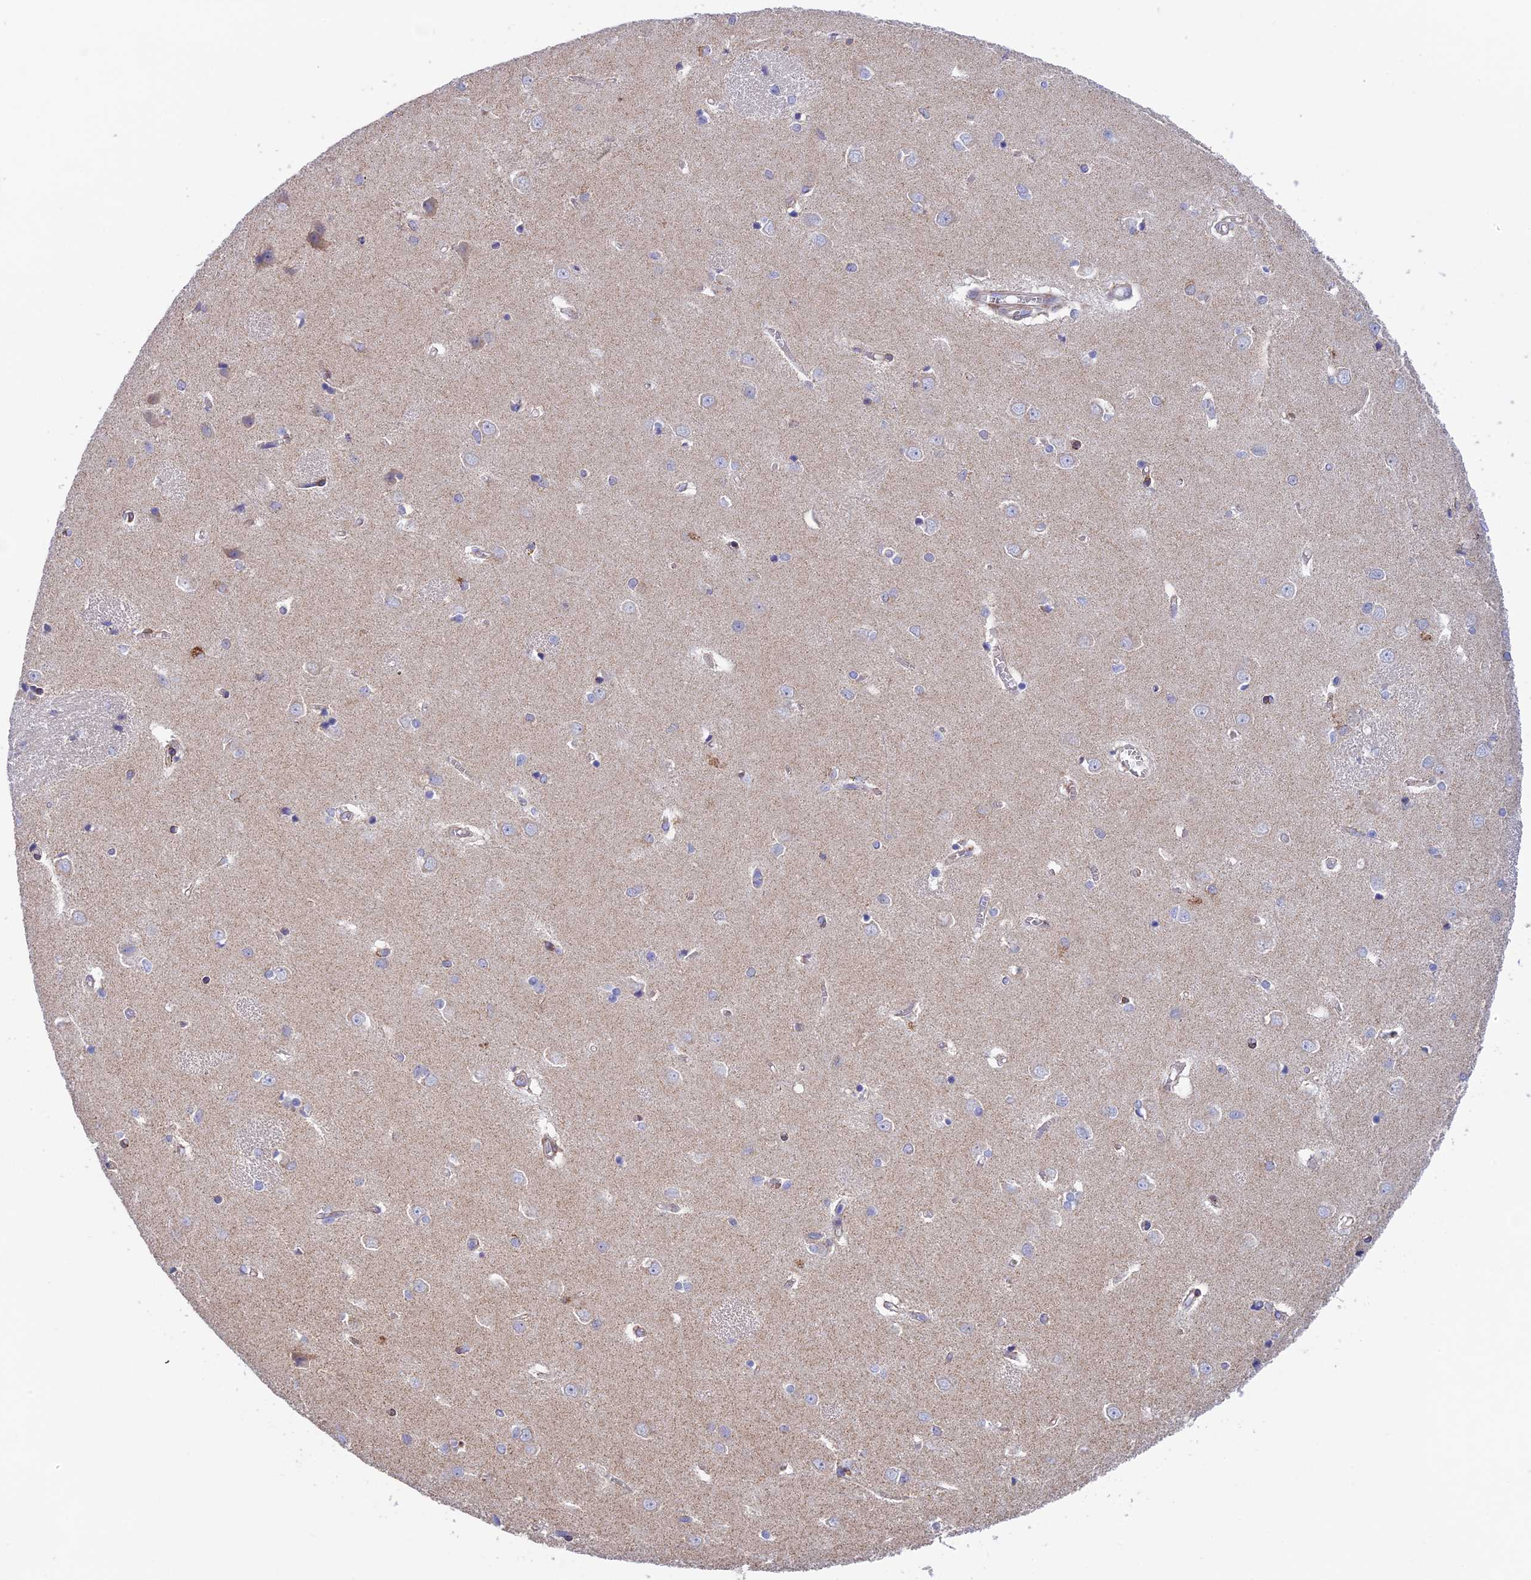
{"staining": {"intensity": "negative", "quantity": "none", "location": "none"}, "tissue": "caudate", "cell_type": "Glial cells", "image_type": "normal", "snomed": [{"axis": "morphology", "description": "Normal tissue, NOS"}, {"axis": "topography", "description": "Lateral ventricle wall"}], "caption": "The micrograph reveals no staining of glial cells in benign caudate.", "gene": "ETFDH", "patient": {"sex": "male", "age": 37}}